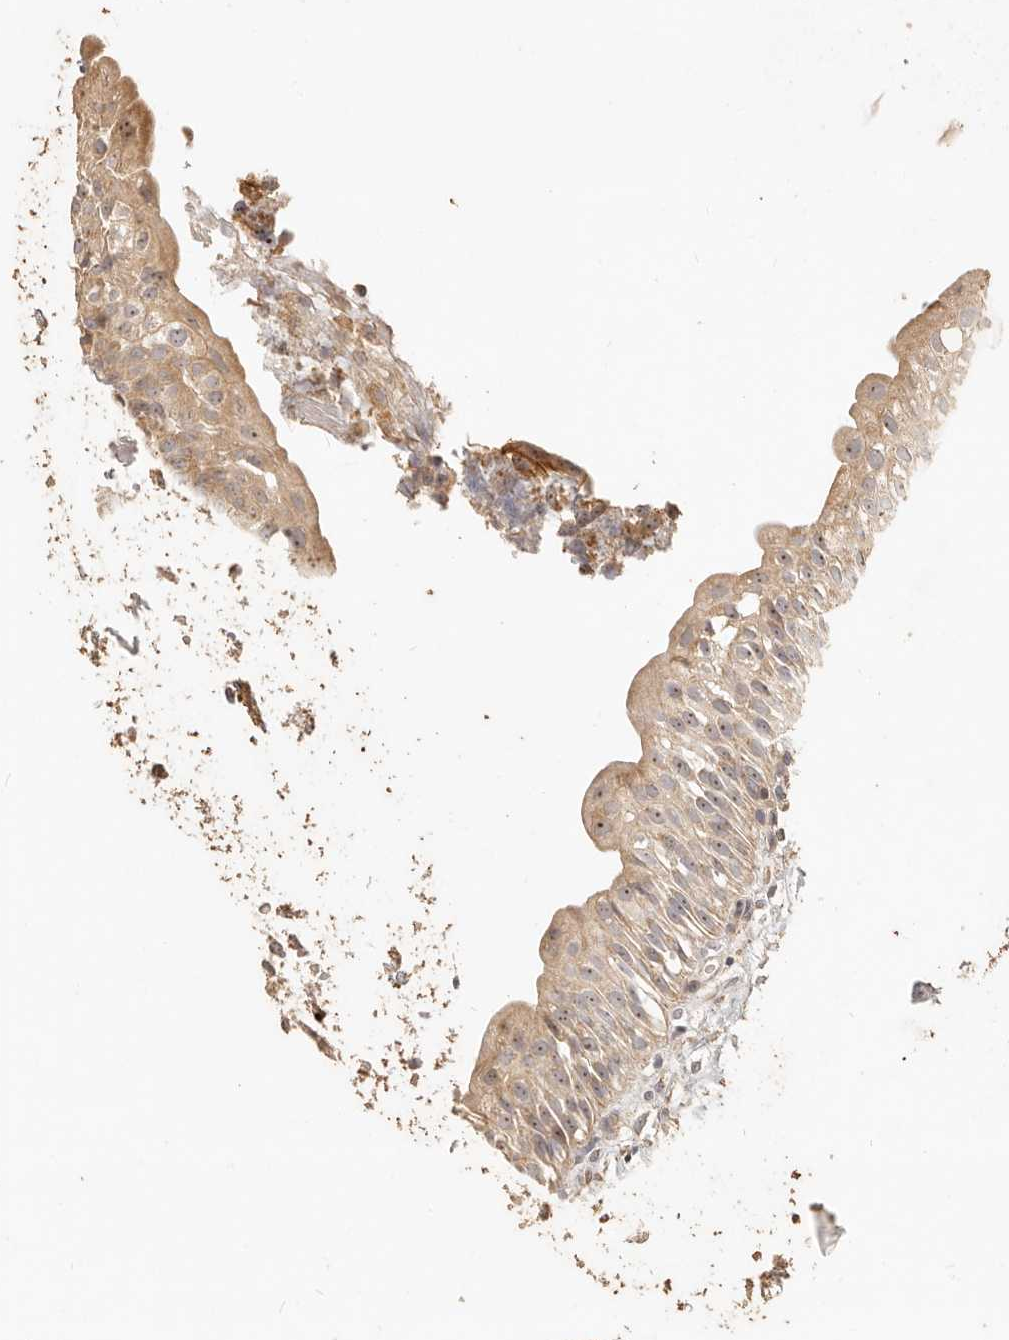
{"staining": {"intensity": "moderate", "quantity": ">75%", "location": "cytoplasmic/membranous"}, "tissue": "urinary bladder", "cell_type": "Urothelial cells", "image_type": "normal", "snomed": [{"axis": "morphology", "description": "Normal tissue, NOS"}, {"axis": "topography", "description": "Urinary bladder"}], "caption": "The photomicrograph reveals immunohistochemical staining of unremarkable urinary bladder. There is moderate cytoplasmic/membranous positivity is seen in approximately >75% of urothelial cells.", "gene": "PTPN22", "patient": {"sex": "male", "age": 51}}